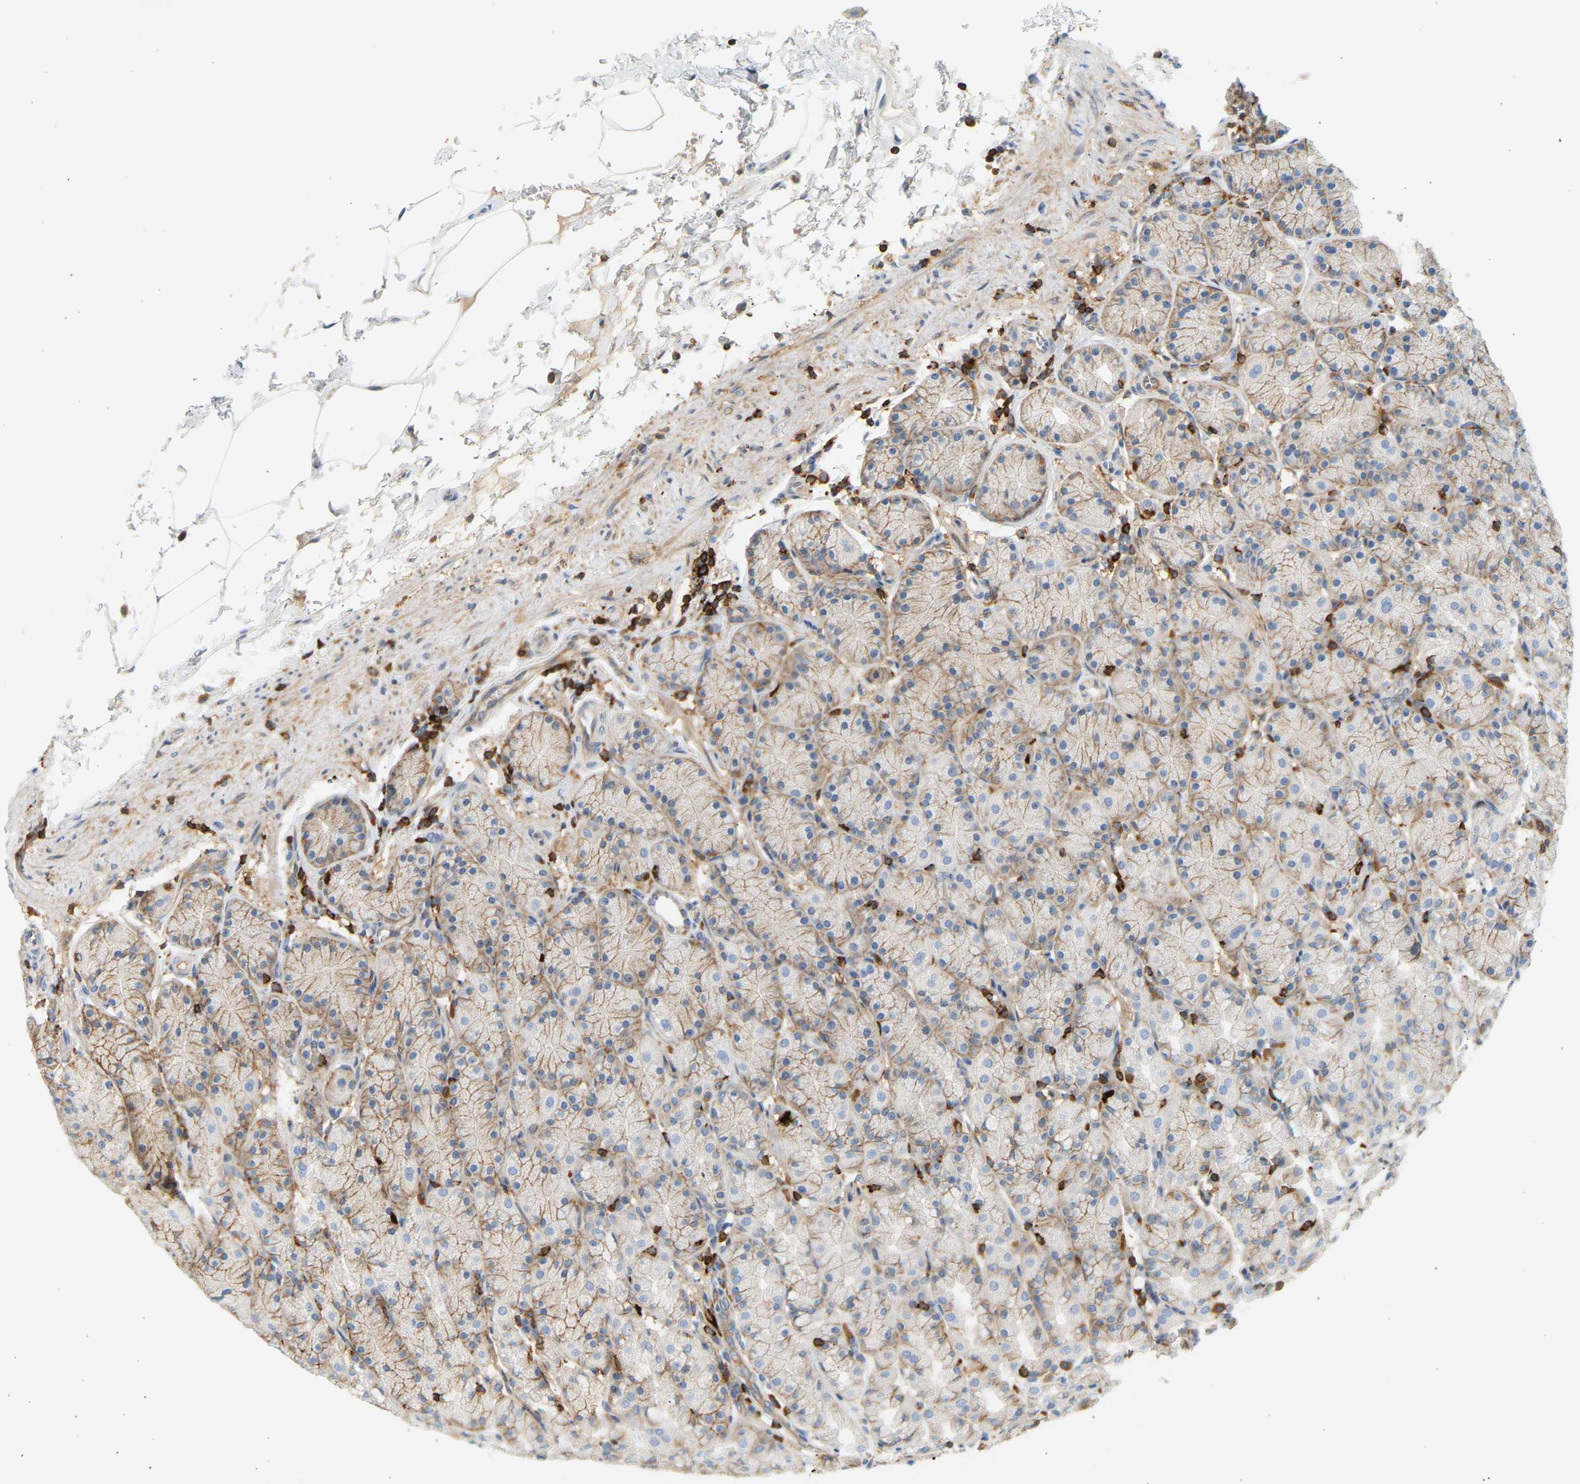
{"staining": {"intensity": "moderate", "quantity": "25%-75%", "location": "cytoplasmic/membranous"}, "tissue": "stomach", "cell_type": "Glandular cells", "image_type": "normal", "snomed": [{"axis": "morphology", "description": "Normal tissue, NOS"}, {"axis": "topography", "description": "Stomach"}], "caption": "Moderate cytoplasmic/membranous positivity is present in approximately 25%-75% of glandular cells in unremarkable stomach. (Brightfield microscopy of DAB IHC at high magnification).", "gene": "FNBP1", "patient": {"sex": "male", "age": 42}}